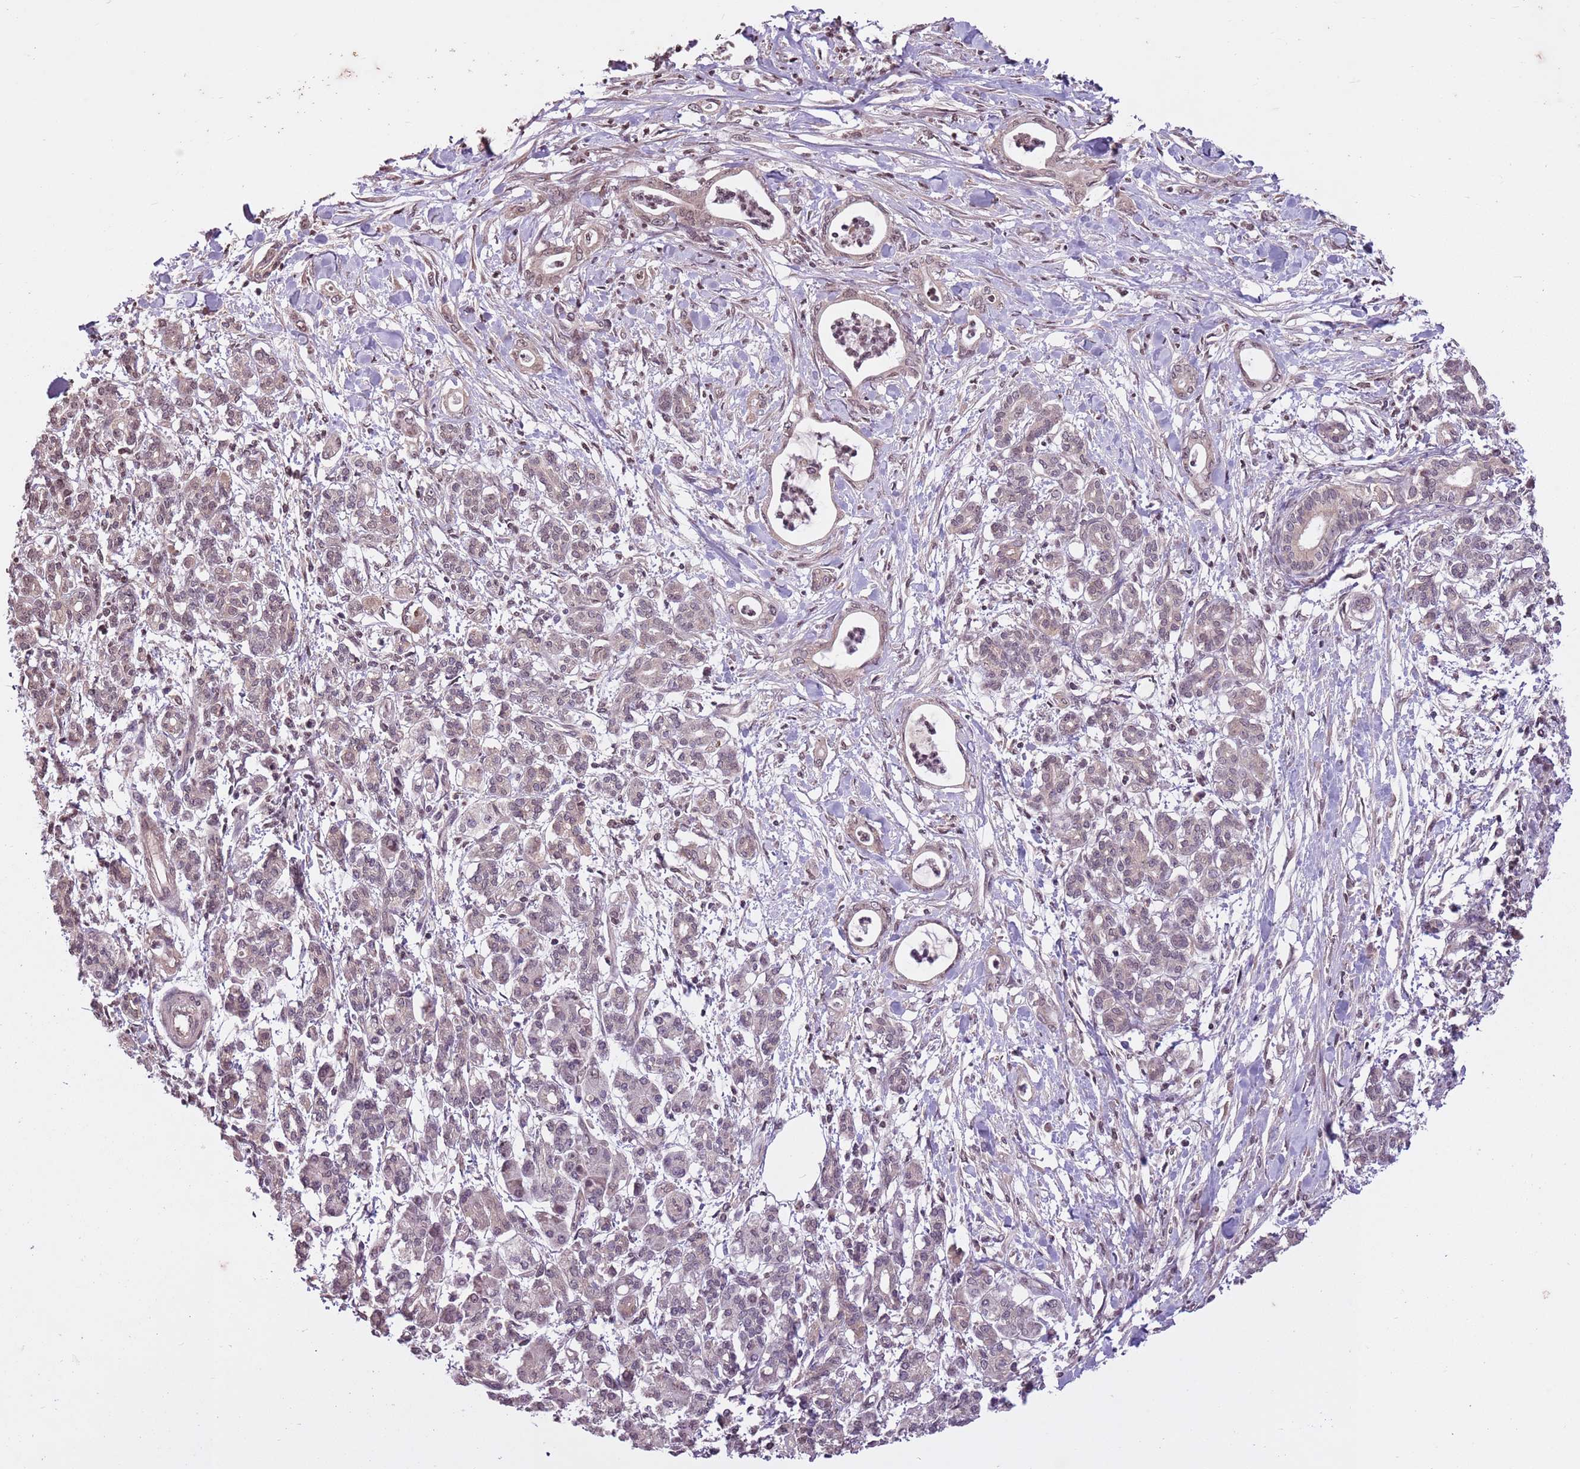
{"staining": {"intensity": "weak", "quantity": ">75%", "location": "nuclear"}, "tissue": "pancreatic cancer", "cell_type": "Tumor cells", "image_type": "cancer", "snomed": [{"axis": "morphology", "description": "Adenocarcinoma, NOS"}, {"axis": "topography", "description": "Pancreas"}], "caption": "Immunohistochemical staining of pancreatic adenocarcinoma shows low levels of weak nuclear staining in approximately >75% of tumor cells.", "gene": "CAPN9", "patient": {"sex": "female", "age": 55}}